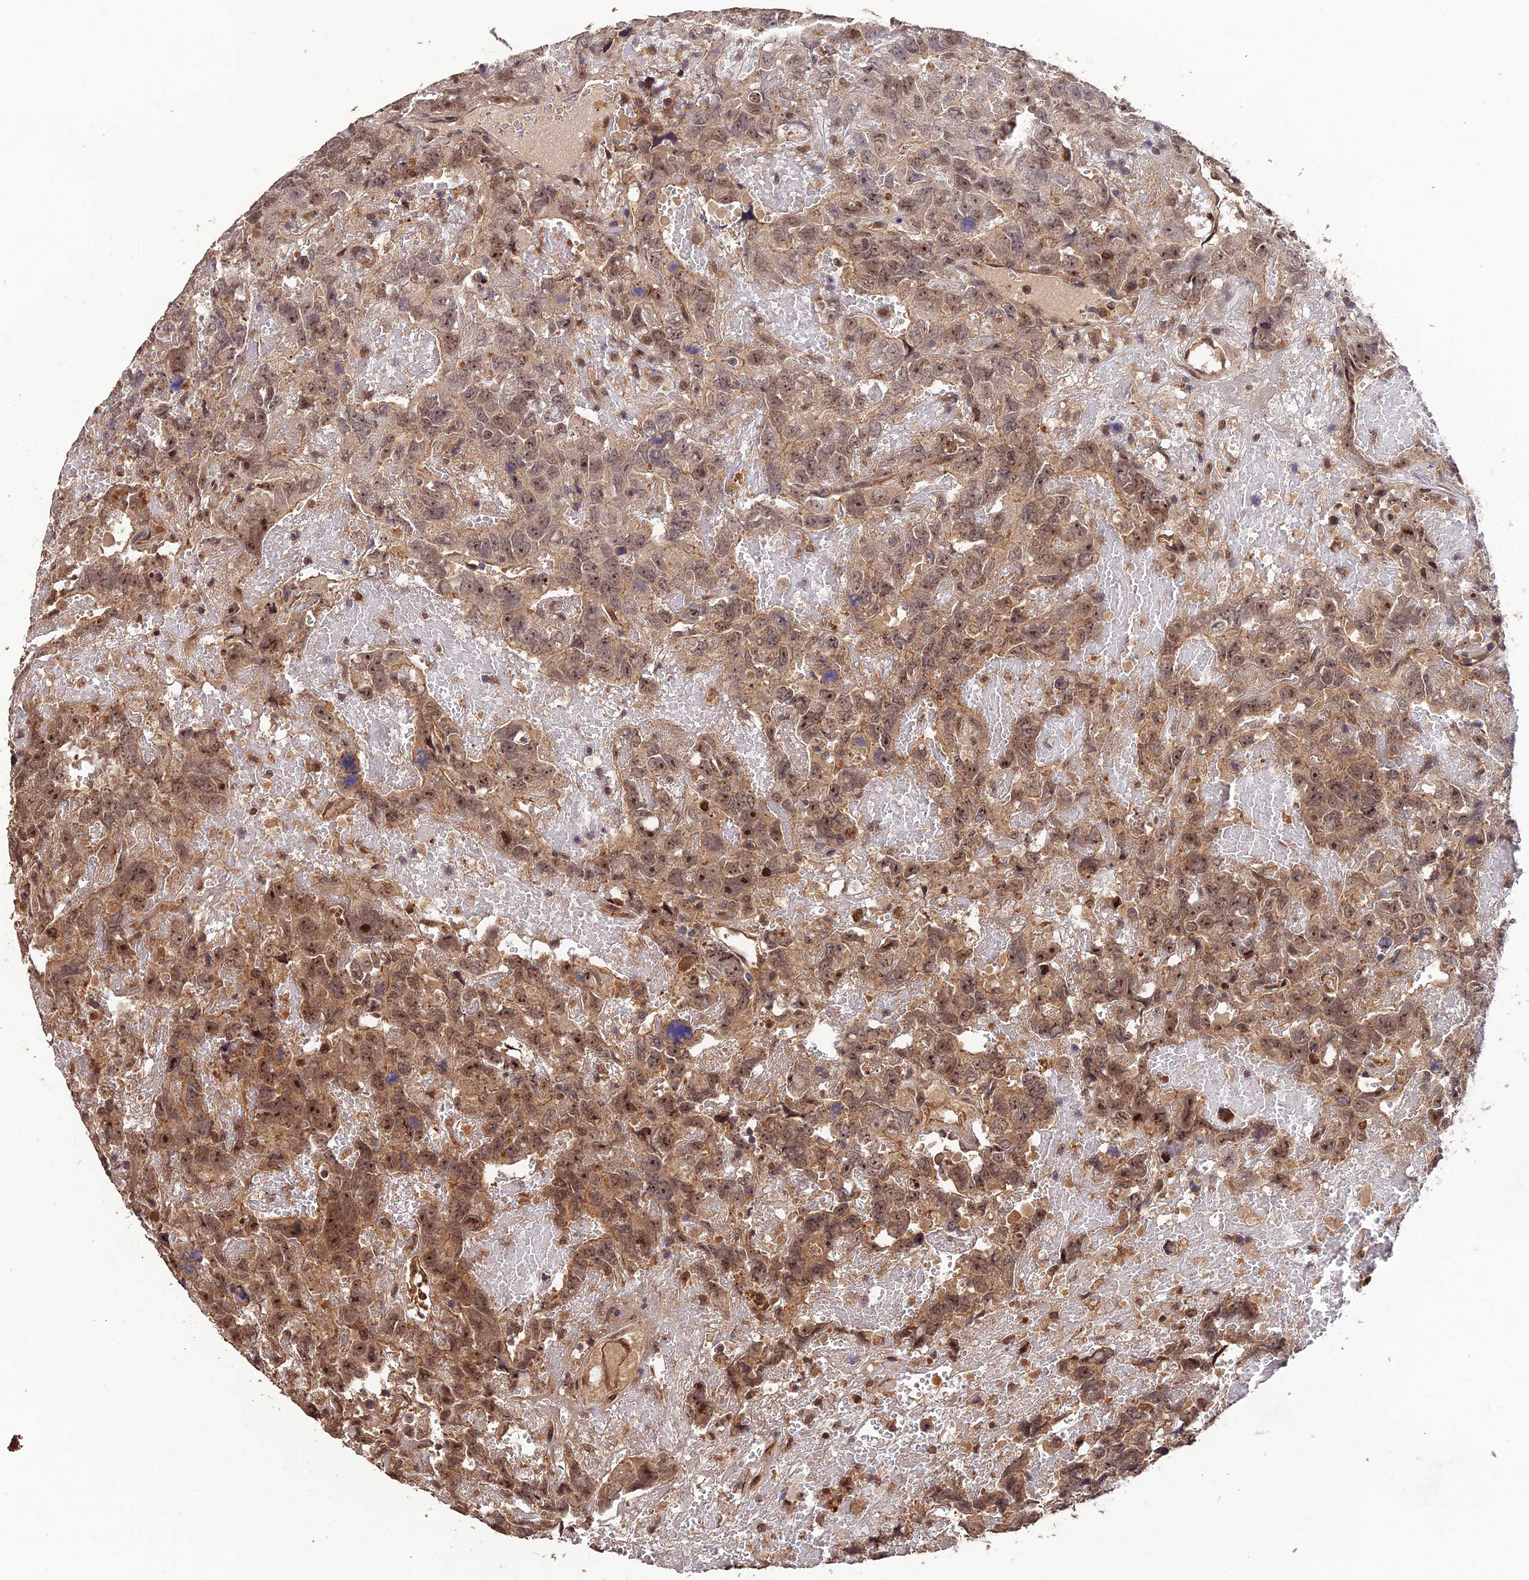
{"staining": {"intensity": "moderate", "quantity": ">75%", "location": "cytoplasmic/membranous,nuclear"}, "tissue": "testis cancer", "cell_type": "Tumor cells", "image_type": "cancer", "snomed": [{"axis": "morphology", "description": "Carcinoma, Embryonal, NOS"}, {"axis": "topography", "description": "Testis"}], "caption": "This micrograph exhibits immunohistochemistry staining of testis cancer, with medium moderate cytoplasmic/membranous and nuclear staining in approximately >75% of tumor cells.", "gene": "RALGAPA2", "patient": {"sex": "male", "age": 45}}